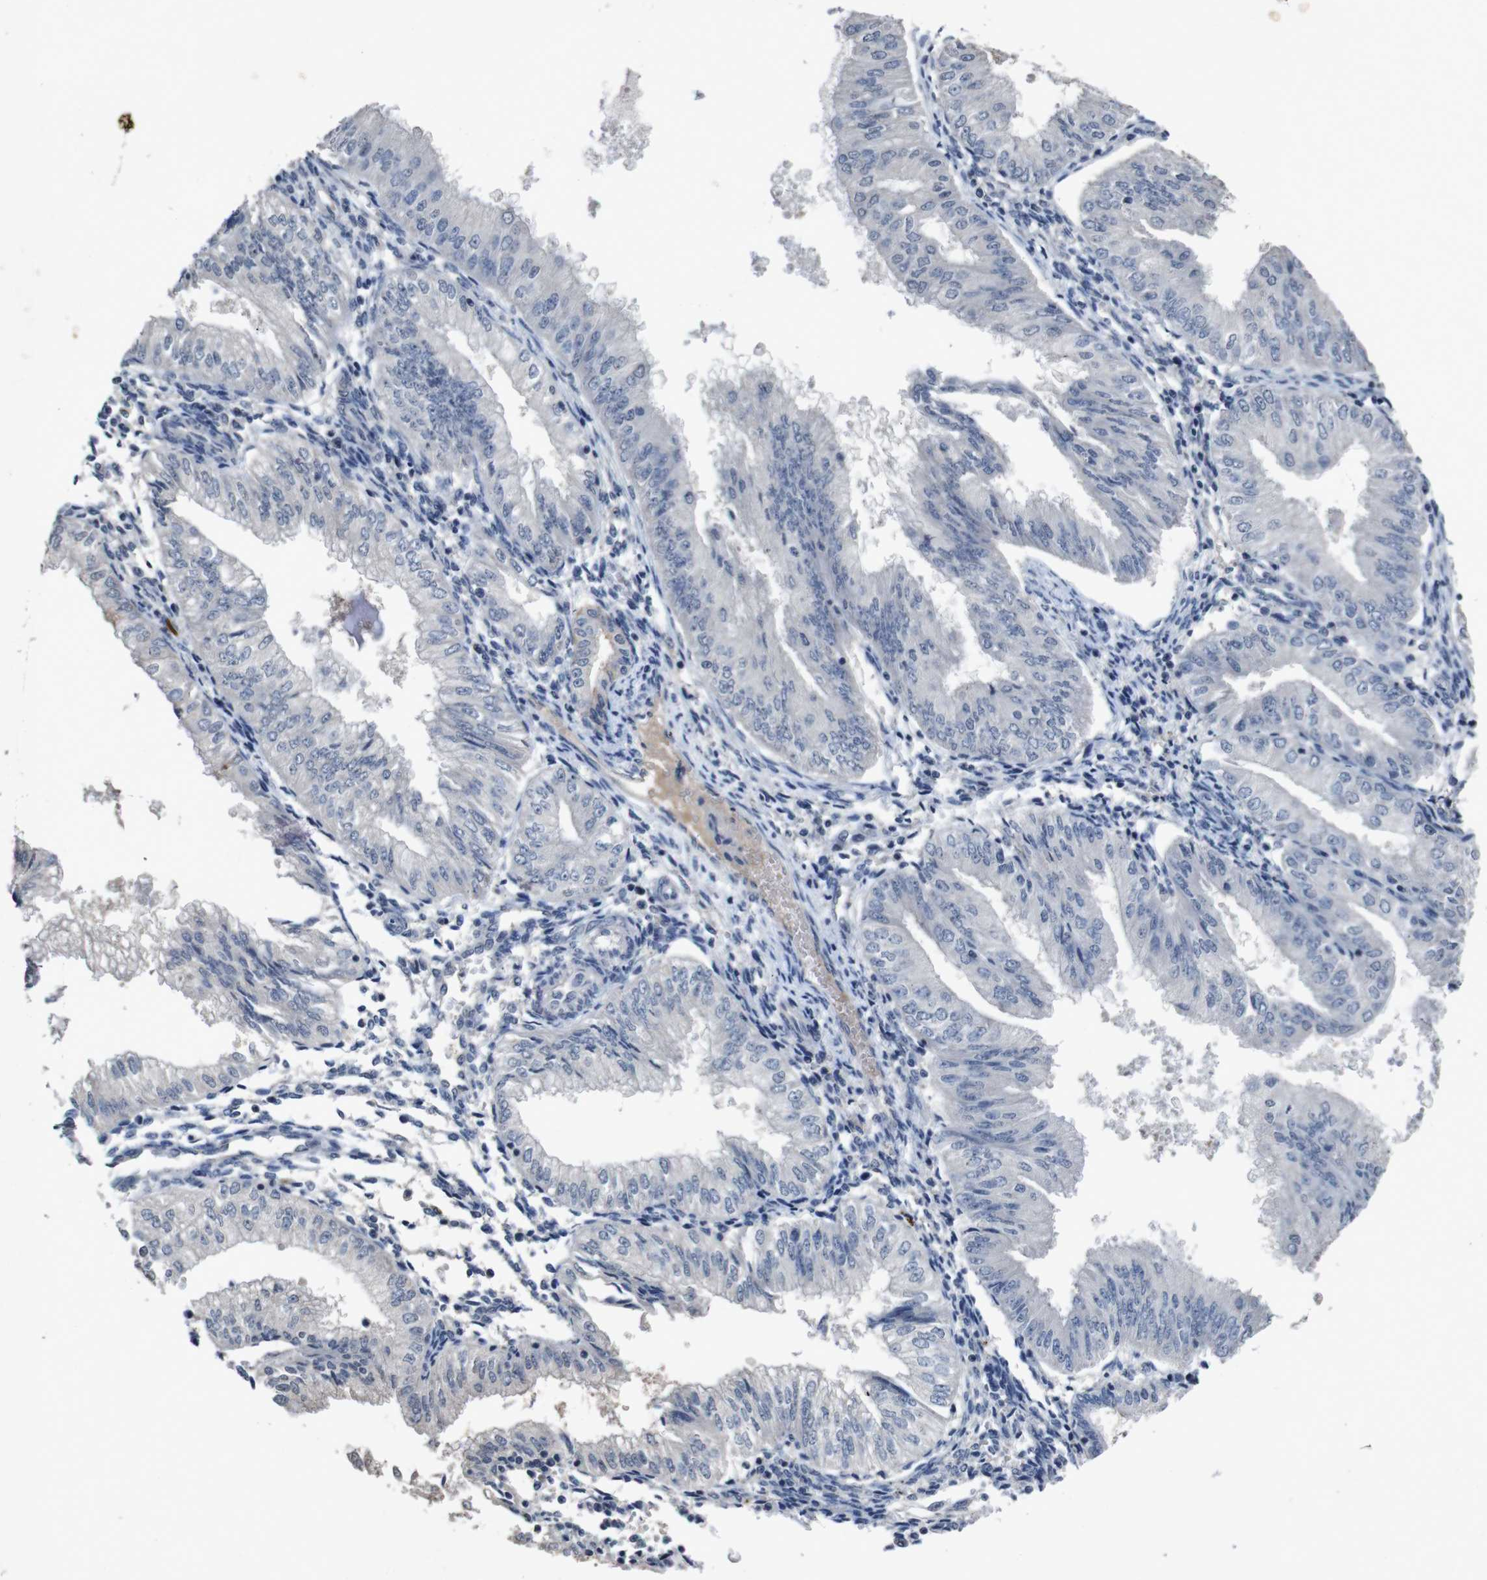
{"staining": {"intensity": "negative", "quantity": "none", "location": "none"}, "tissue": "endometrial cancer", "cell_type": "Tumor cells", "image_type": "cancer", "snomed": [{"axis": "morphology", "description": "Adenocarcinoma, NOS"}, {"axis": "topography", "description": "Endometrium"}], "caption": "Endometrial cancer (adenocarcinoma) was stained to show a protein in brown. There is no significant staining in tumor cells.", "gene": "AKT3", "patient": {"sex": "female", "age": 53}}